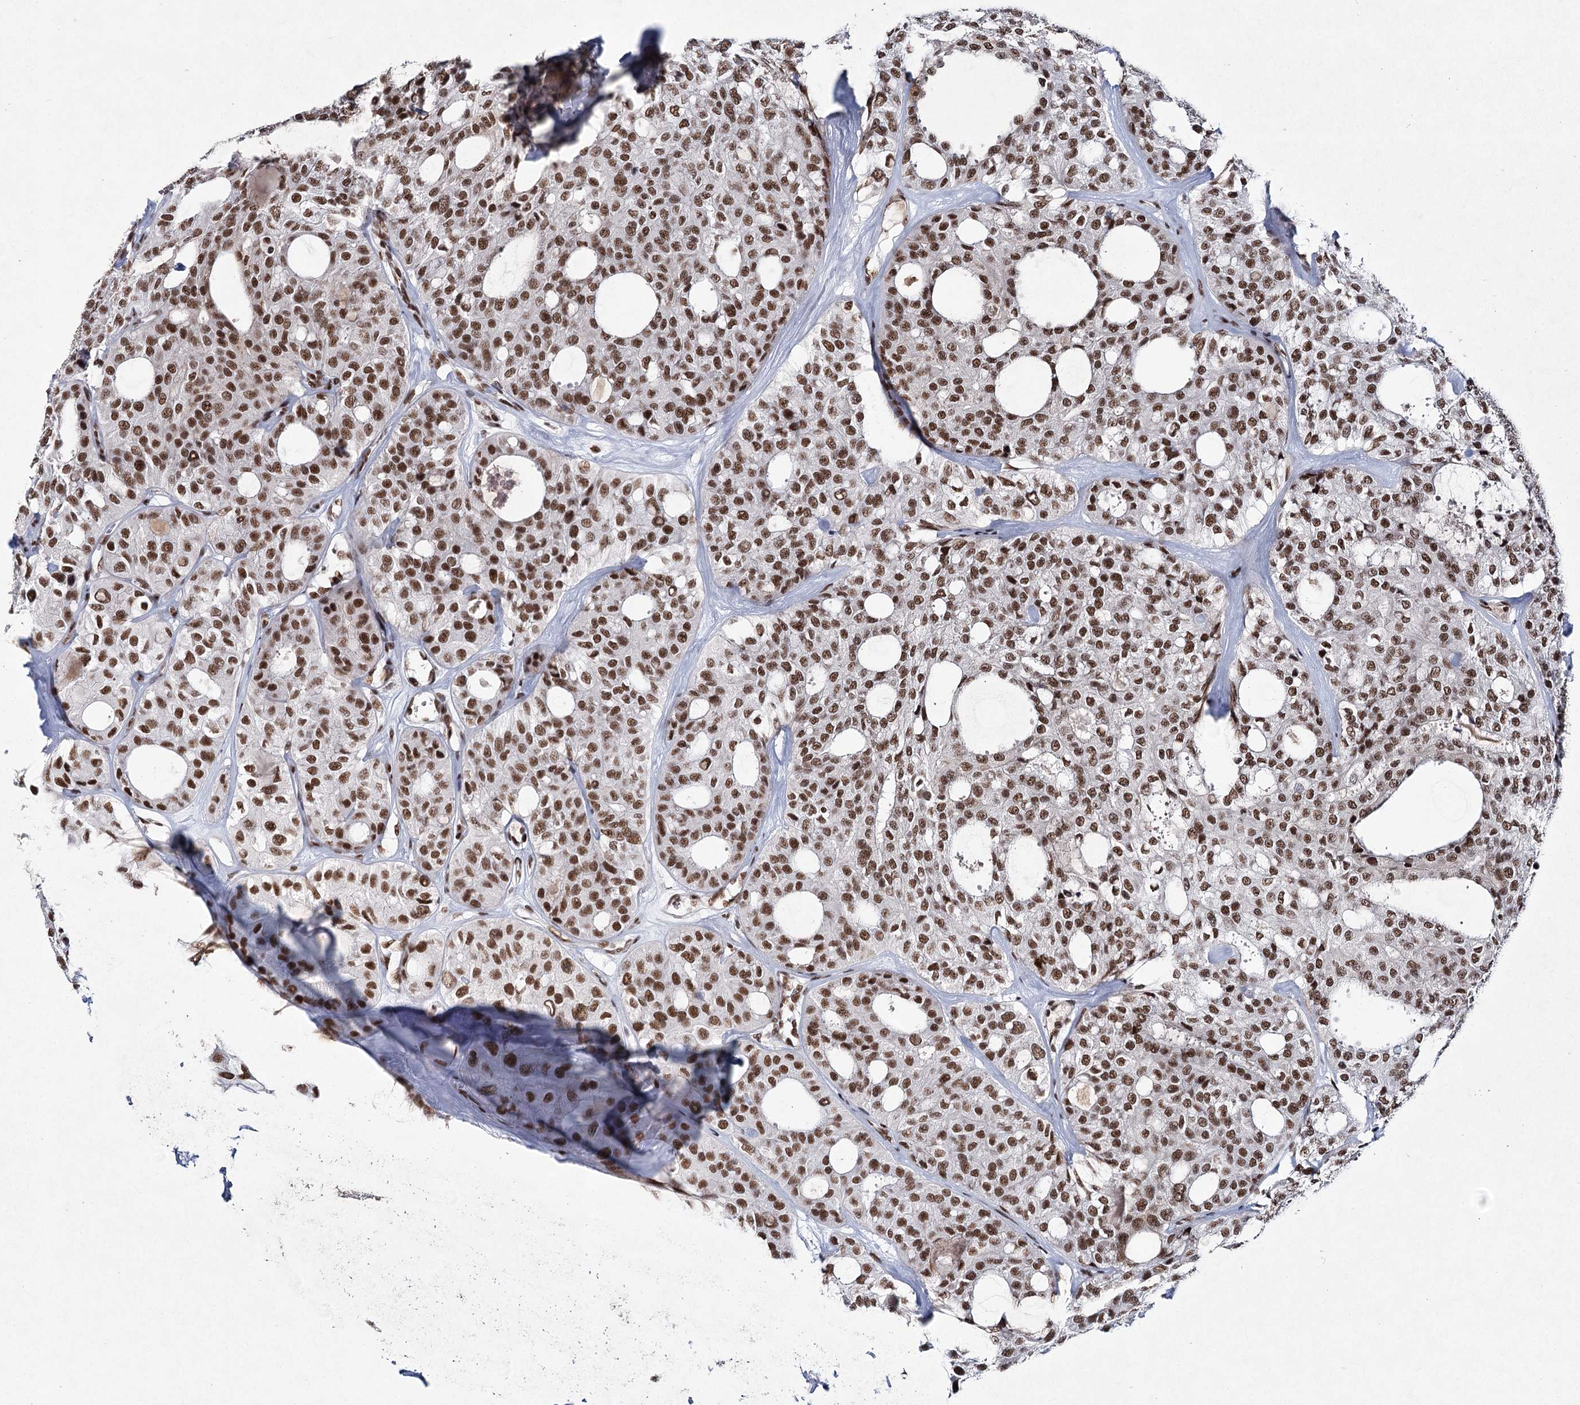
{"staining": {"intensity": "moderate", "quantity": ">75%", "location": "nuclear"}, "tissue": "thyroid cancer", "cell_type": "Tumor cells", "image_type": "cancer", "snomed": [{"axis": "morphology", "description": "Follicular adenoma carcinoma, NOS"}, {"axis": "topography", "description": "Thyroid gland"}], "caption": "Immunohistochemical staining of human thyroid follicular adenoma carcinoma demonstrates medium levels of moderate nuclear staining in approximately >75% of tumor cells.", "gene": "SCAF8", "patient": {"sex": "male", "age": 75}}